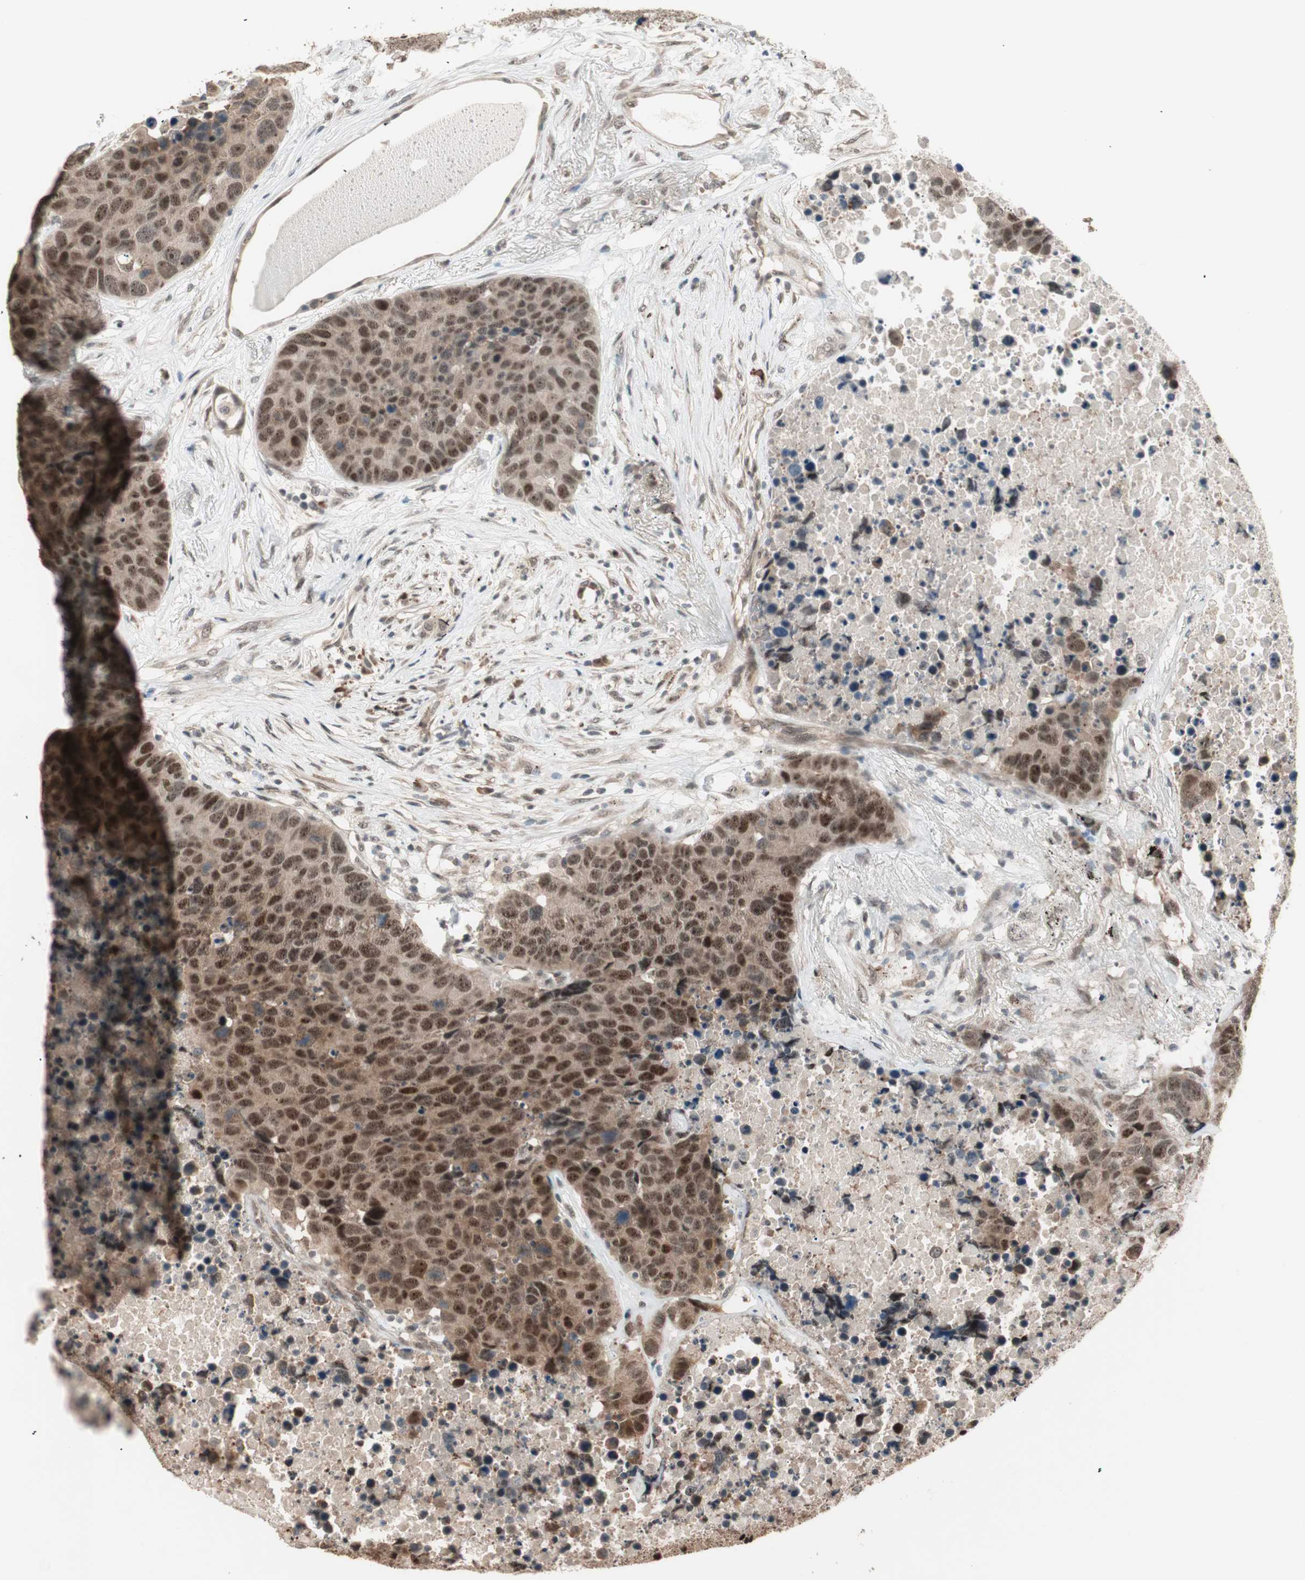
{"staining": {"intensity": "moderate", "quantity": ">75%", "location": "cytoplasmic/membranous,nuclear"}, "tissue": "carcinoid", "cell_type": "Tumor cells", "image_type": "cancer", "snomed": [{"axis": "morphology", "description": "Carcinoid, malignant, NOS"}, {"axis": "topography", "description": "Lung"}], "caption": "The image exhibits staining of carcinoid, revealing moderate cytoplasmic/membranous and nuclear protein expression (brown color) within tumor cells. (DAB (3,3'-diaminobenzidine) = brown stain, brightfield microscopy at high magnification).", "gene": "ZSCAN31", "patient": {"sex": "male", "age": 60}}